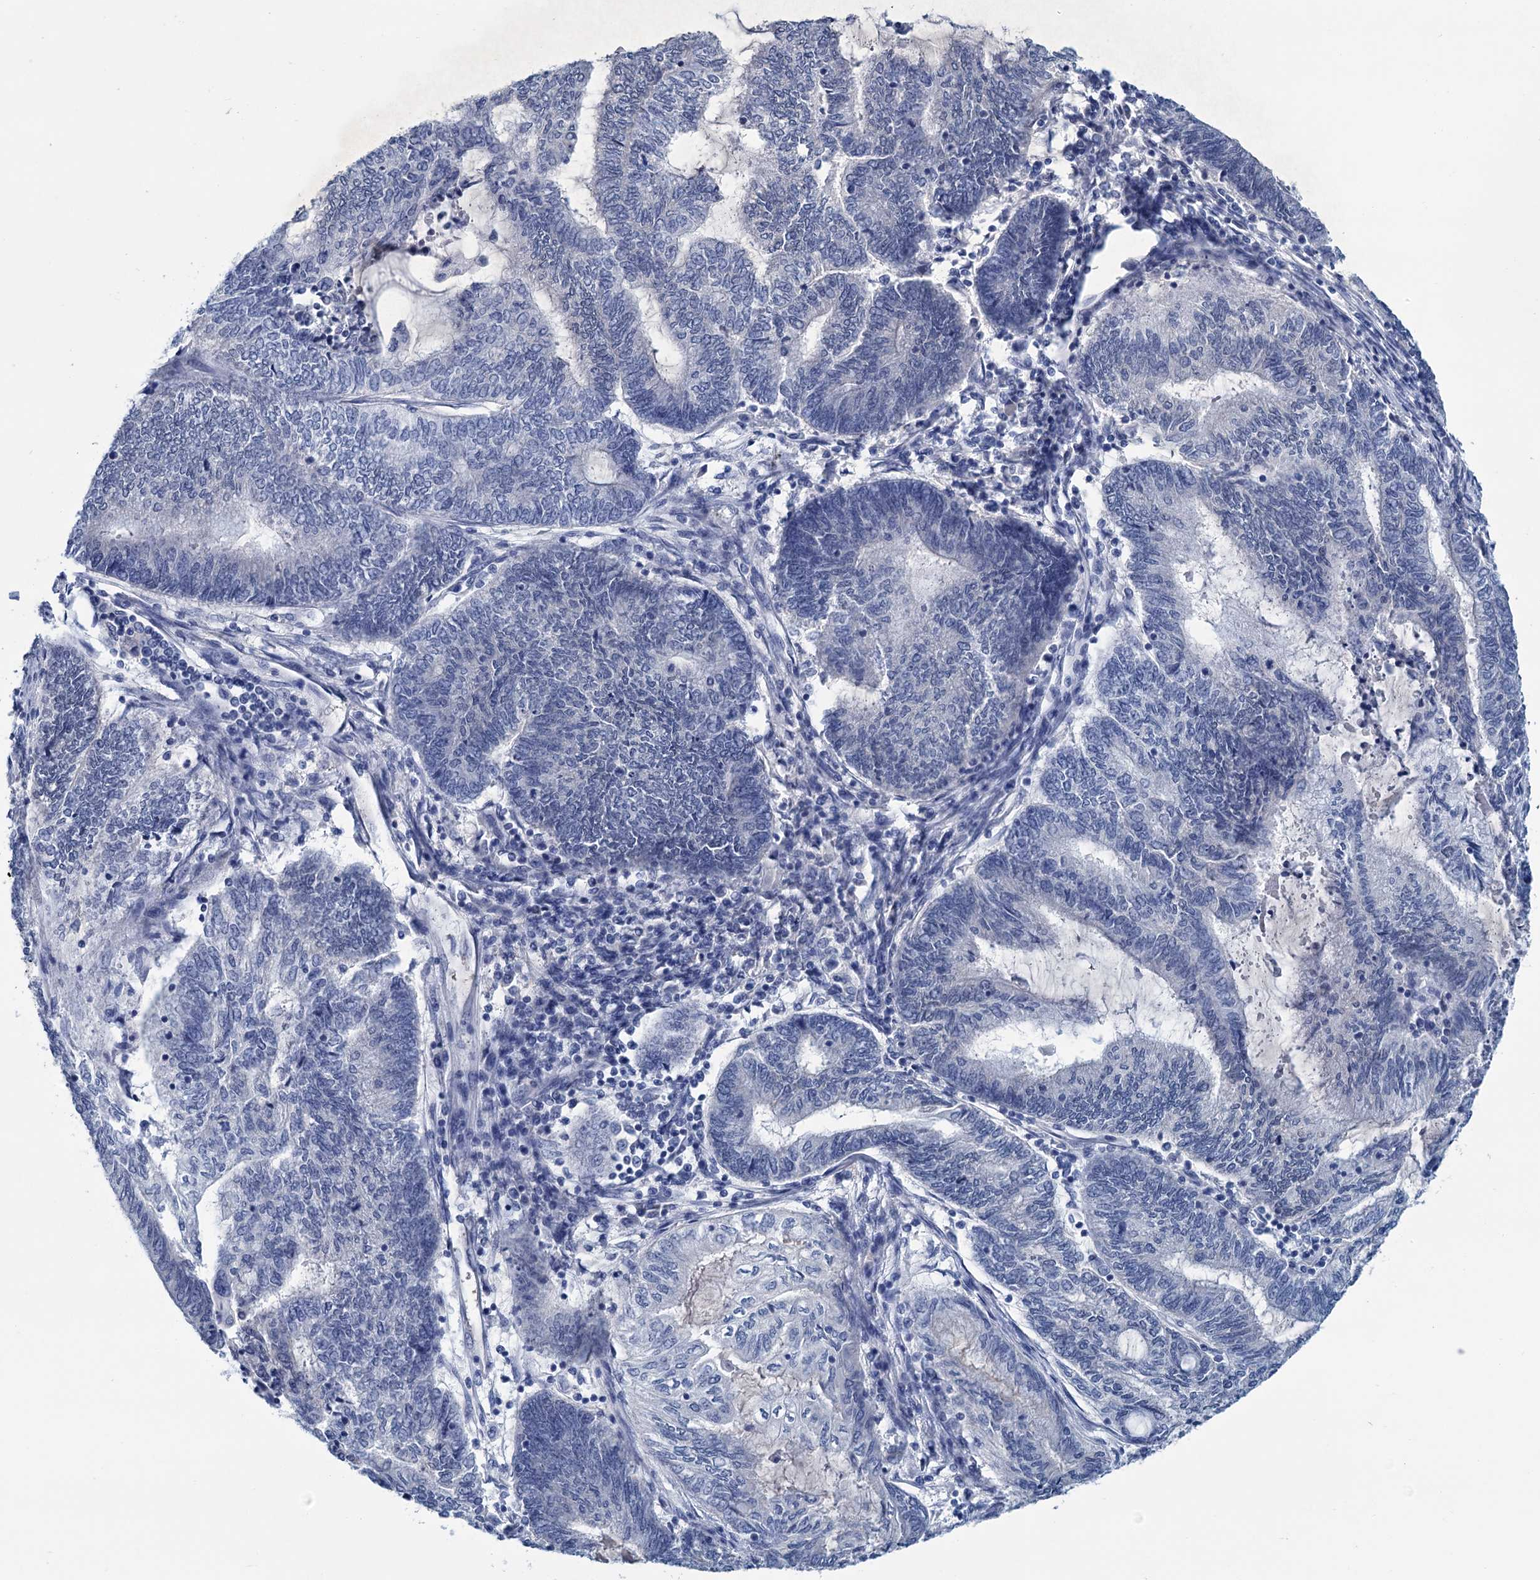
{"staining": {"intensity": "negative", "quantity": "none", "location": "none"}, "tissue": "endometrial cancer", "cell_type": "Tumor cells", "image_type": "cancer", "snomed": [{"axis": "morphology", "description": "Adenocarcinoma, NOS"}, {"axis": "topography", "description": "Uterus"}, {"axis": "topography", "description": "Endometrium"}], "caption": "The immunohistochemistry (IHC) image has no significant positivity in tumor cells of endometrial cancer tissue.", "gene": "MYOZ3", "patient": {"sex": "female", "age": 70}}